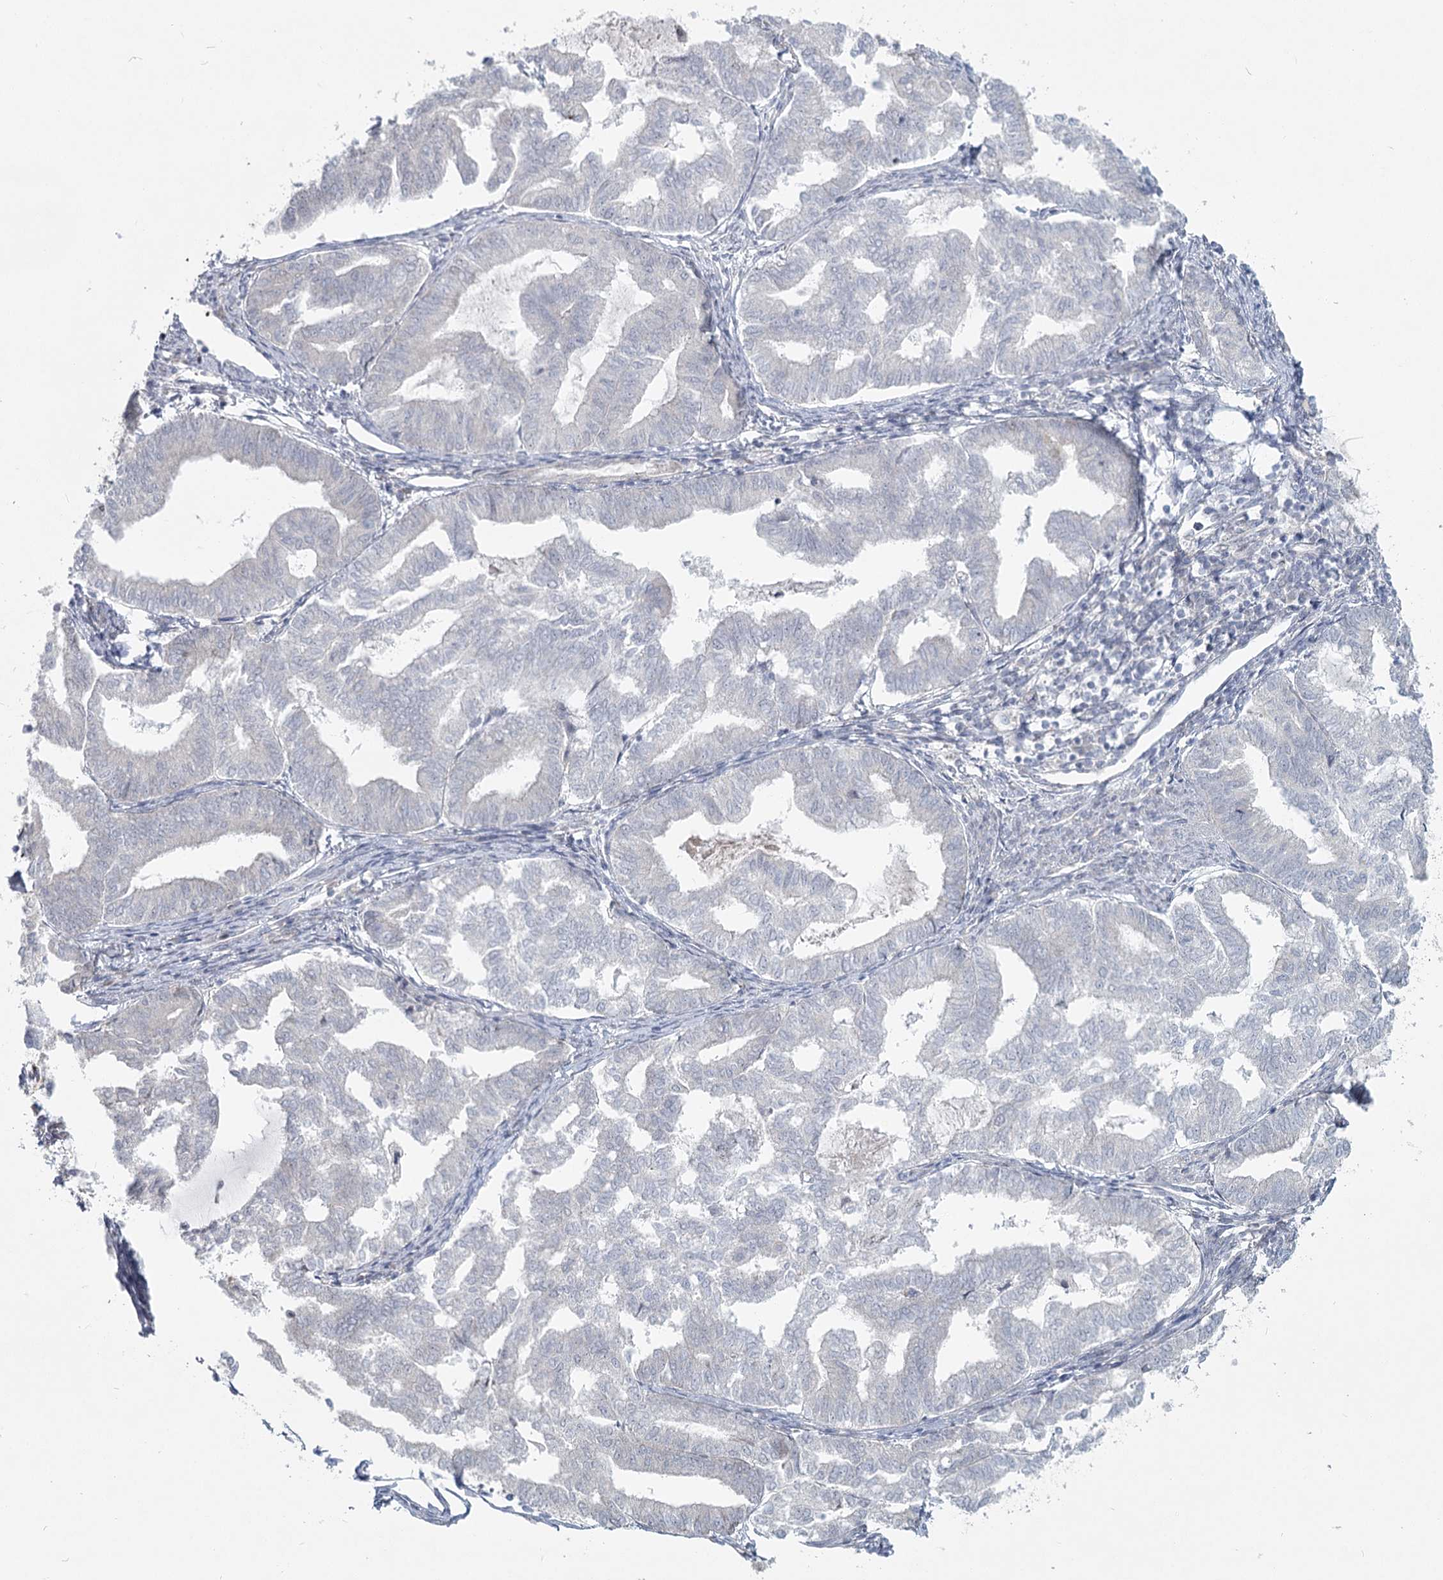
{"staining": {"intensity": "negative", "quantity": "none", "location": "none"}, "tissue": "endometrial cancer", "cell_type": "Tumor cells", "image_type": "cancer", "snomed": [{"axis": "morphology", "description": "Adenocarcinoma, NOS"}, {"axis": "topography", "description": "Endometrium"}], "caption": "DAB immunohistochemical staining of human endometrial cancer (adenocarcinoma) reveals no significant staining in tumor cells.", "gene": "SPINK13", "patient": {"sex": "female", "age": 79}}